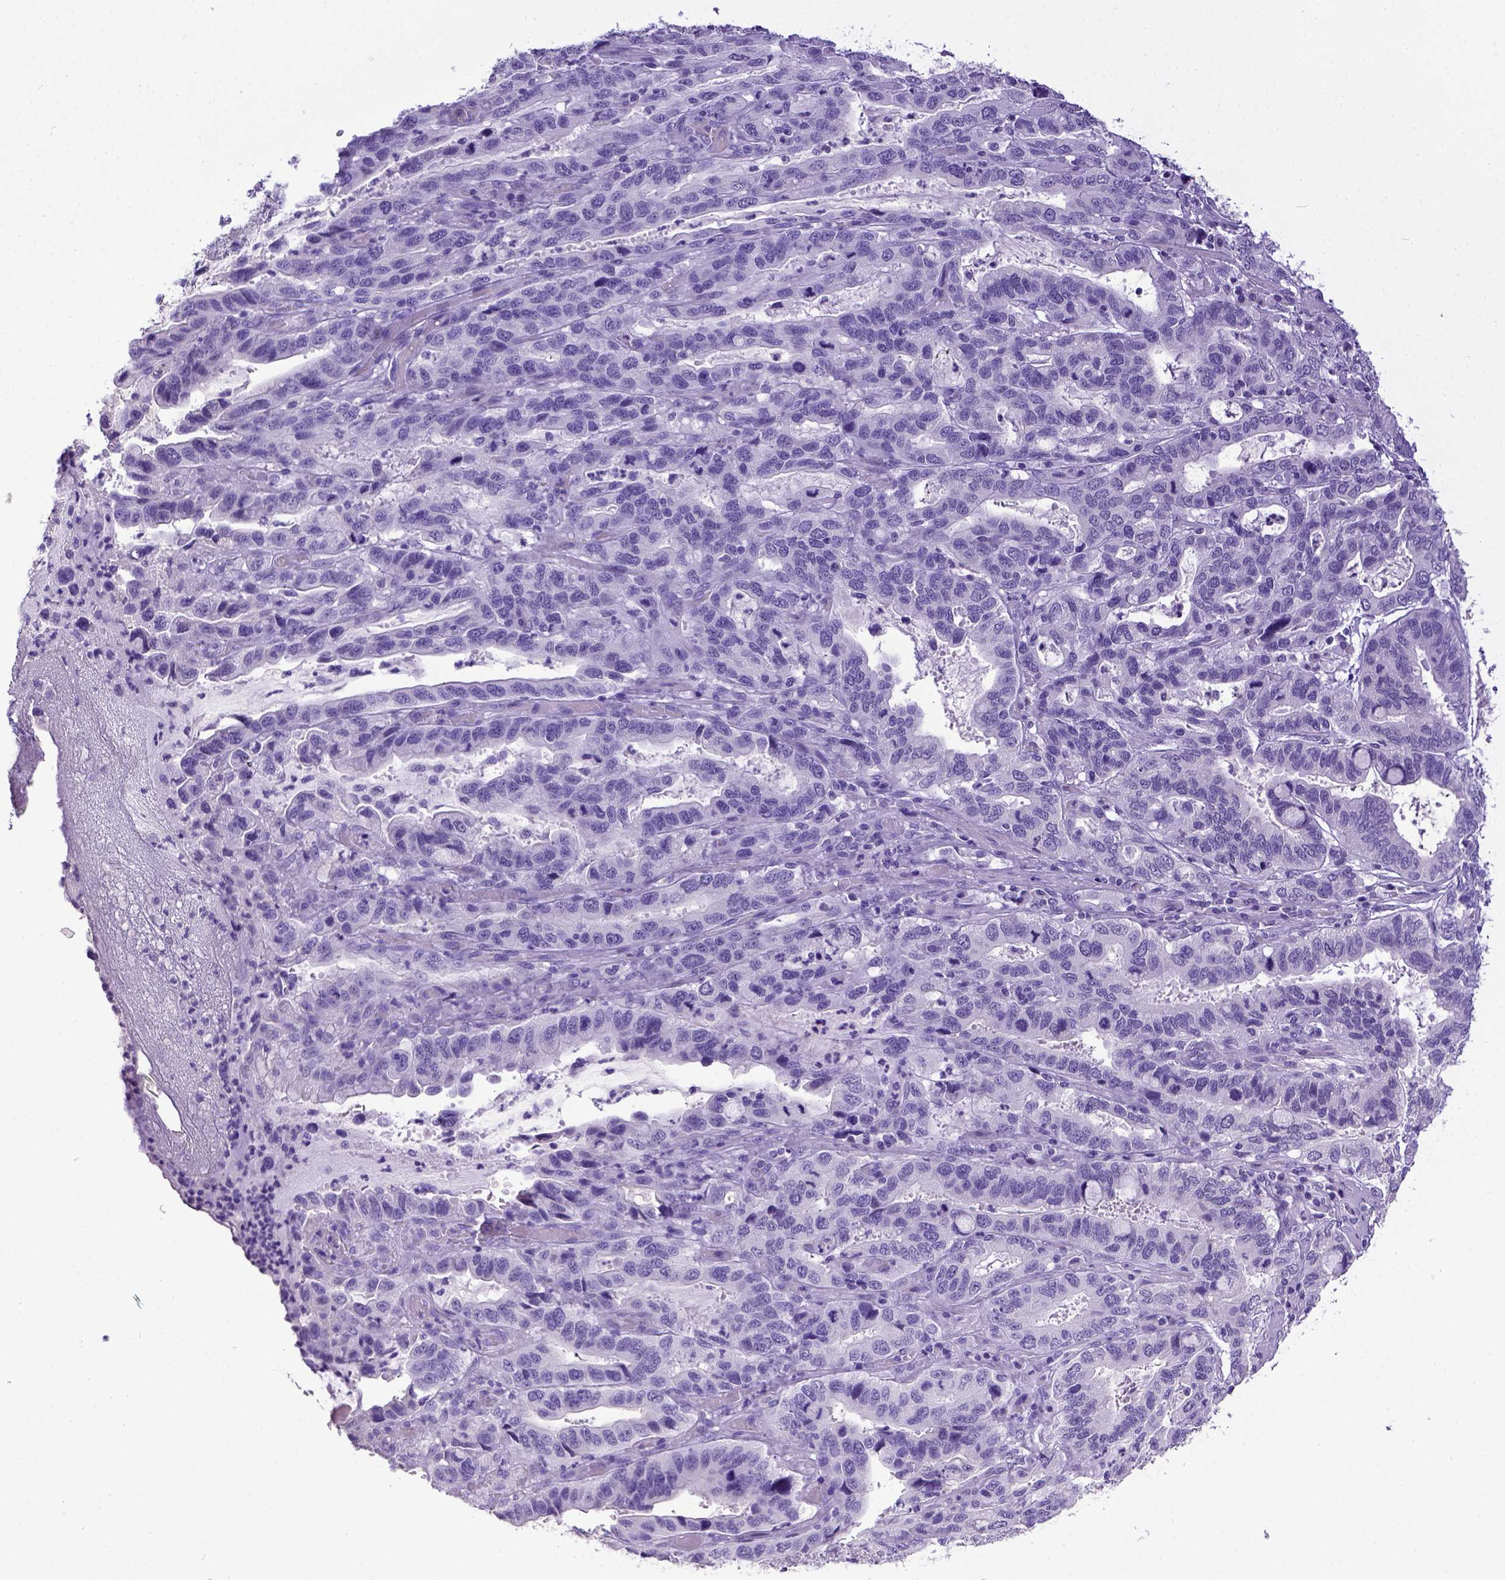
{"staining": {"intensity": "negative", "quantity": "none", "location": "none"}, "tissue": "stomach cancer", "cell_type": "Tumor cells", "image_type": "cancer", "snomed": [{"axis": "morphology", "description": "Adenocarcinoma, NOS"}, {"axis": "topography", "description": "Stomach, lower"}], "caption": "High magnification brightfield microscopy of stomach adenocarcinoma stained with DAB (3,3'-diaminobenzidine) (brown) and counterstained with hematoxylin (blue): tumor cells show no significant staining.", "gene": "ESR1", "patient": {"sex": "female", "age": 76}}